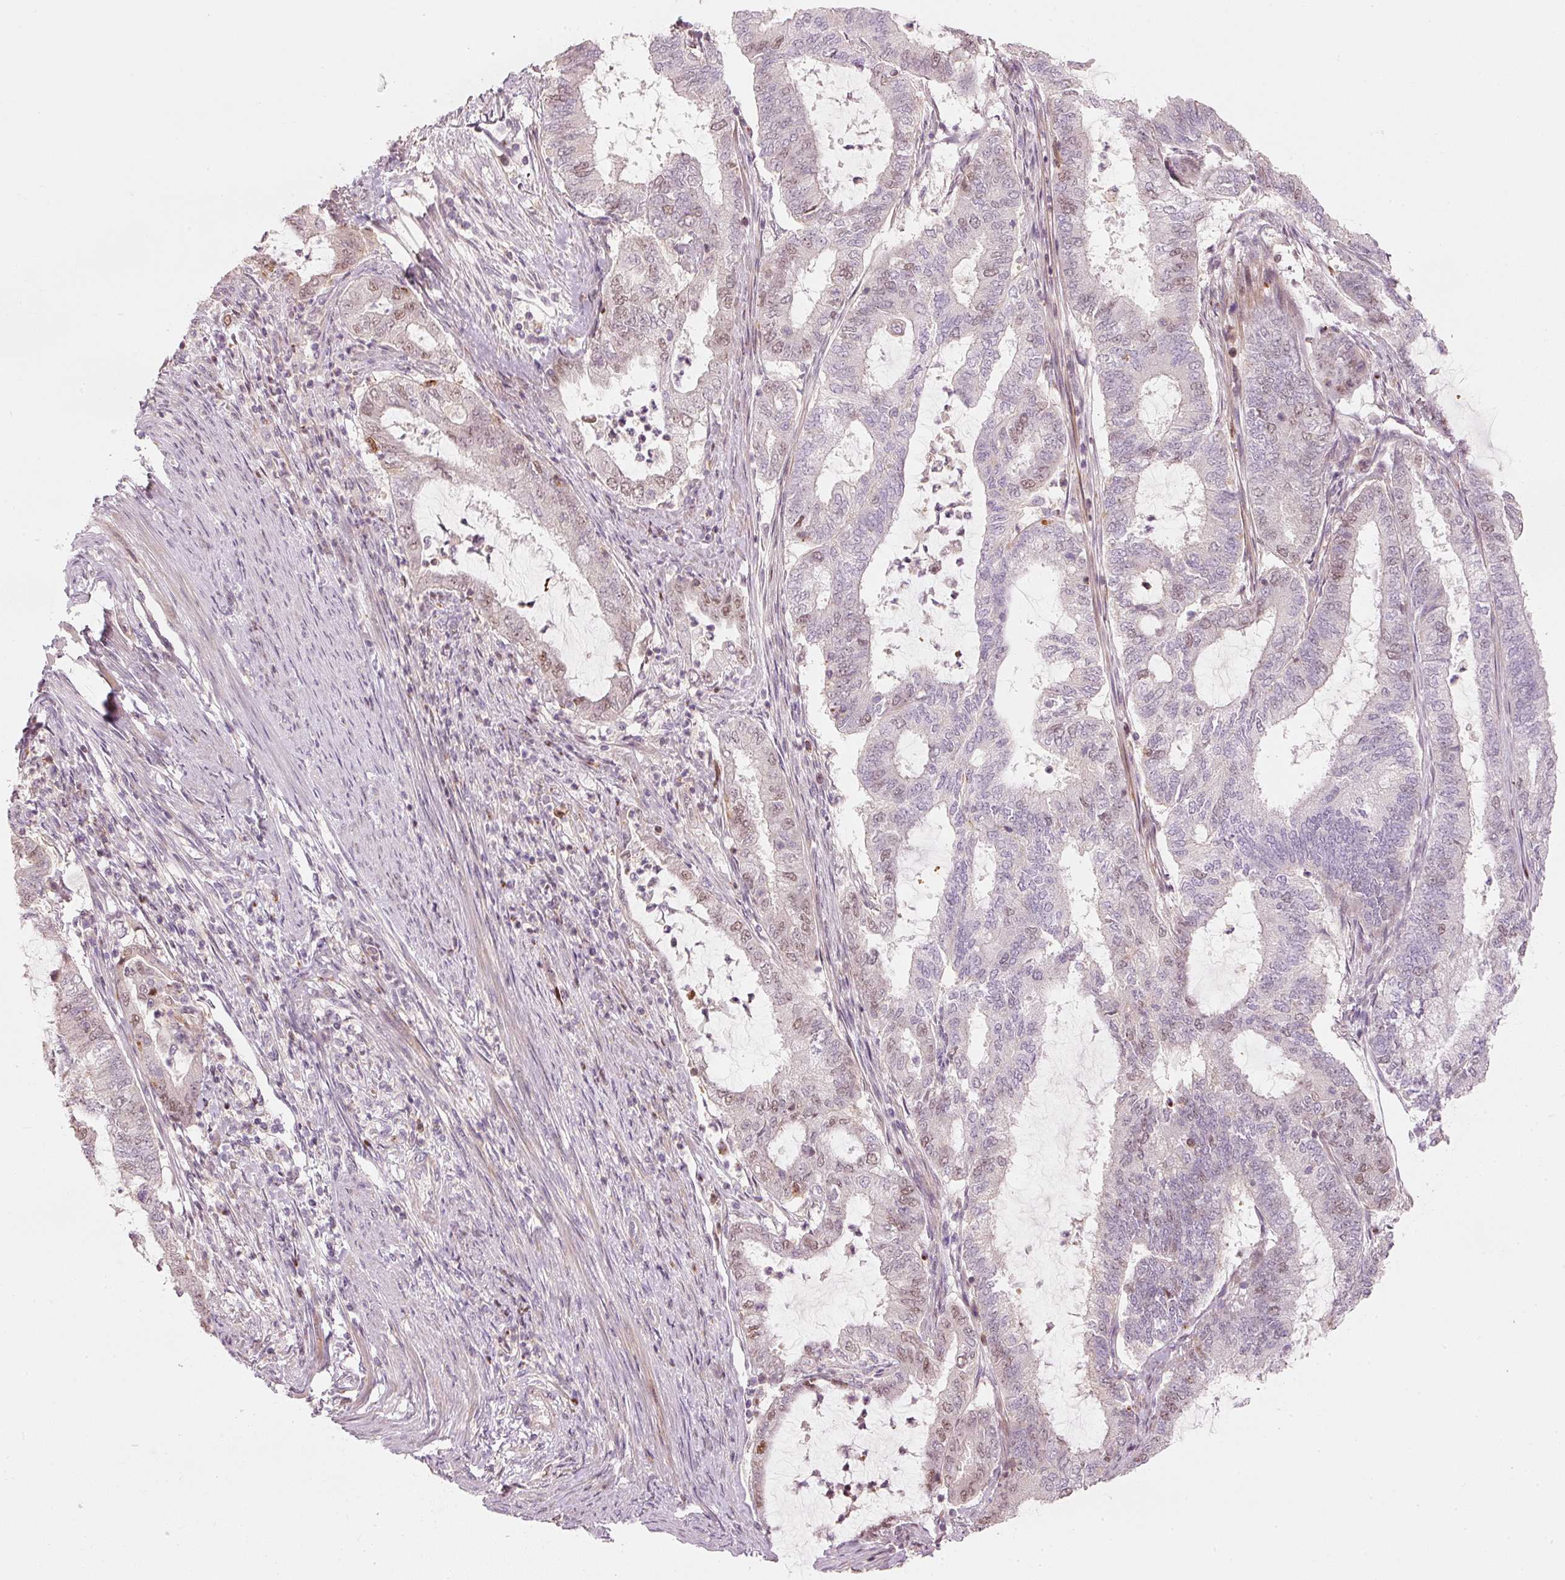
{"staining": {"intensity": "weak", "quantity": "<25%", "location": "nuclear"}, "tissue": "endometrial cancer", "cell_type": "Tumor cells", "image_type": "cancer", "snomed": [{"axis": "morphology", "description": "Adenocarcinoma, NOS"}, {"axis": "topography", "description": "Endometrium"}], "caption": "Human endometrial cancer (adenocarcinoma) stained for a protein using immunohistochemistry reveals no positivity in tumor cells.", "gene": "TREX2", "patient": {"sex": "female", "age": 51}}